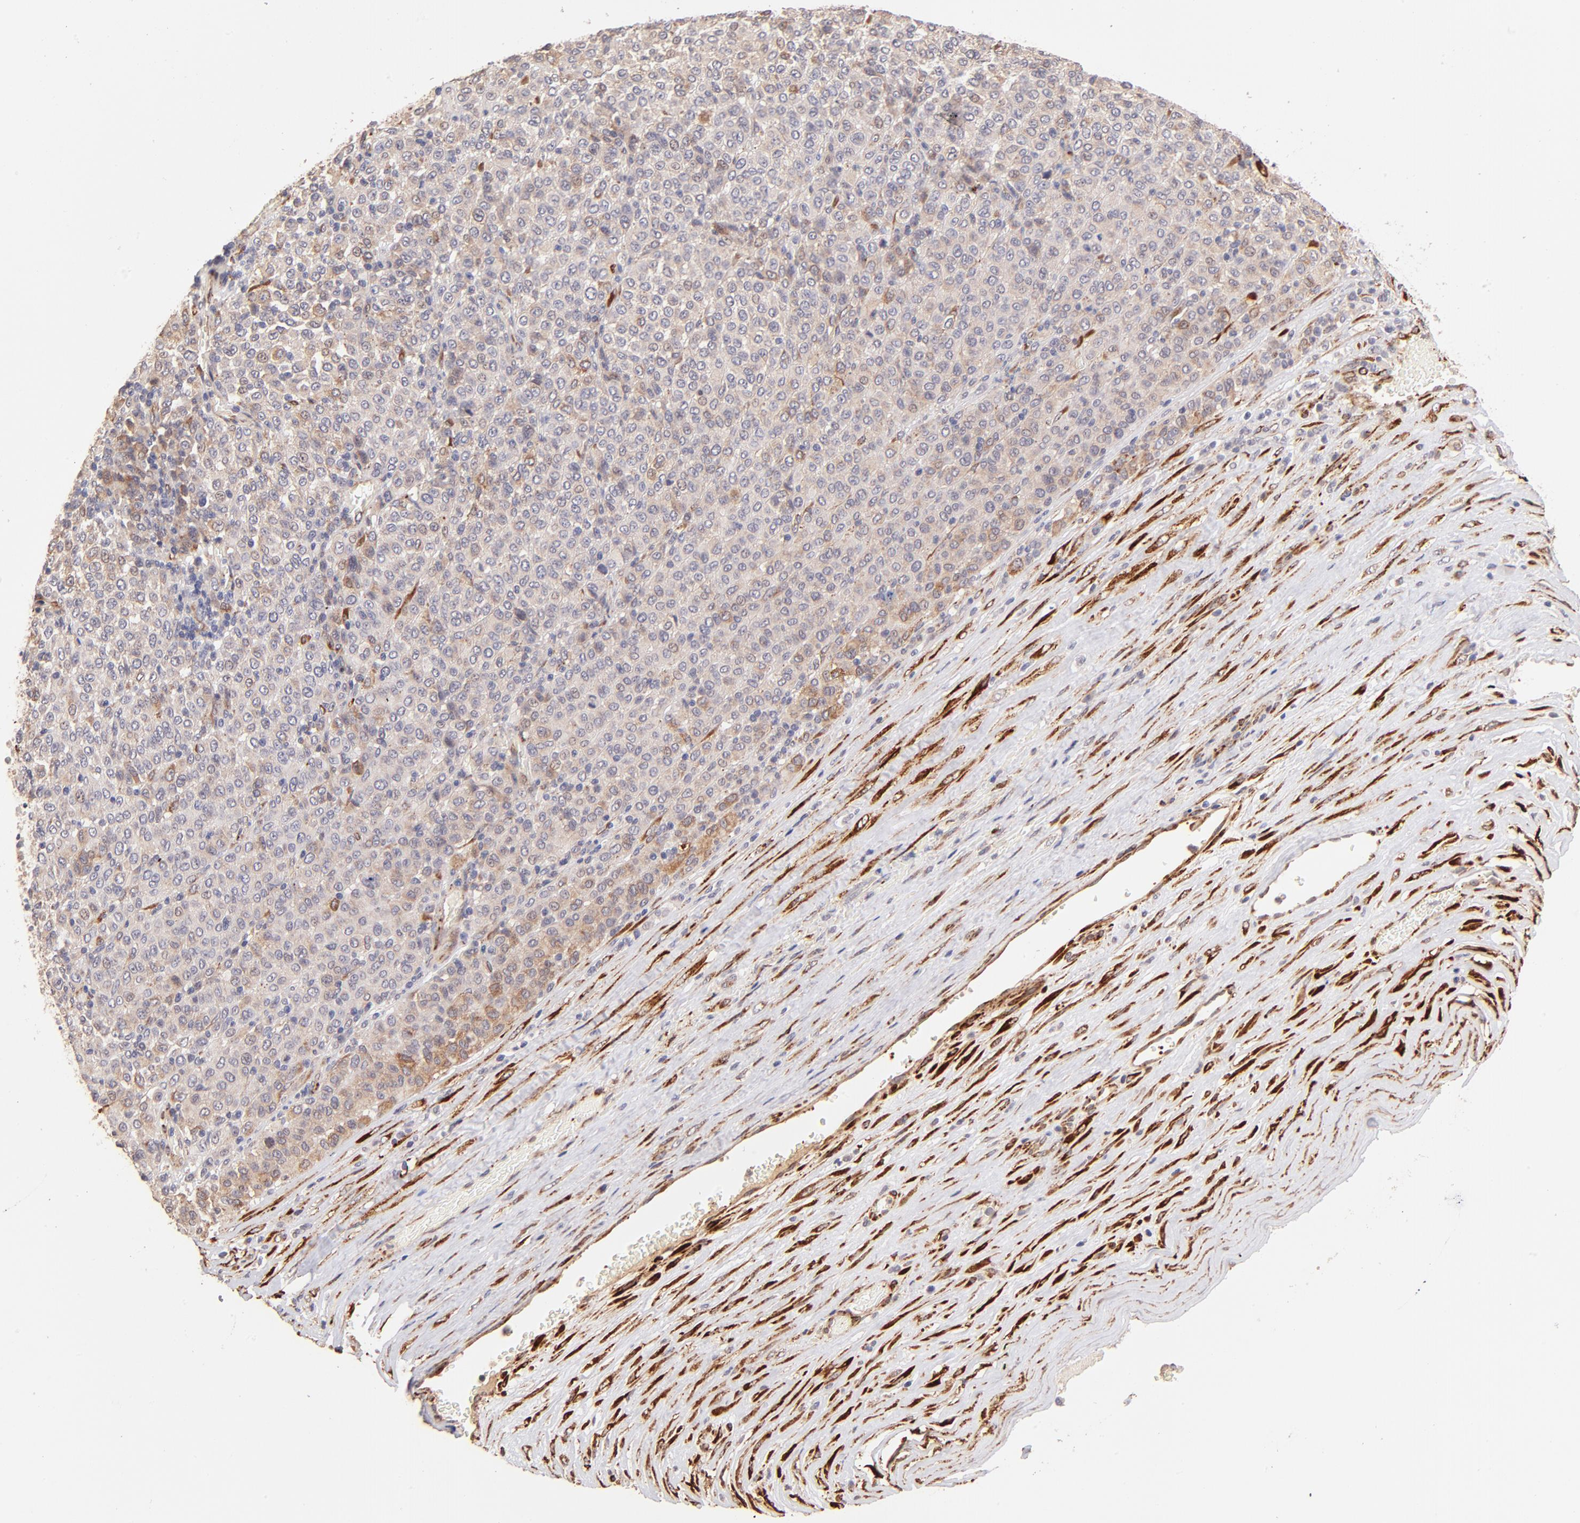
{"staining": {"intensity": "moderate", "quantity": ">75%", "location": "cytoplasmic/membranous"}, "tissue": "melanoma", "cell_type": "Tumor cells", "image_type": "cancer", "snomed": [{"axis": "morphology", "description": "Malignant melanoma, Metastatic site"}, {"axis": "topography", "description": "Pancreas"}], "caption": "Protein expression analysis of malignant melanoma (metastatic site) shows moderate cytoplasmic/membranous positivity in approximately >75% of tumor cells.", "gene": "SPARC", "patient": {"sex": "female", "age": 30}}